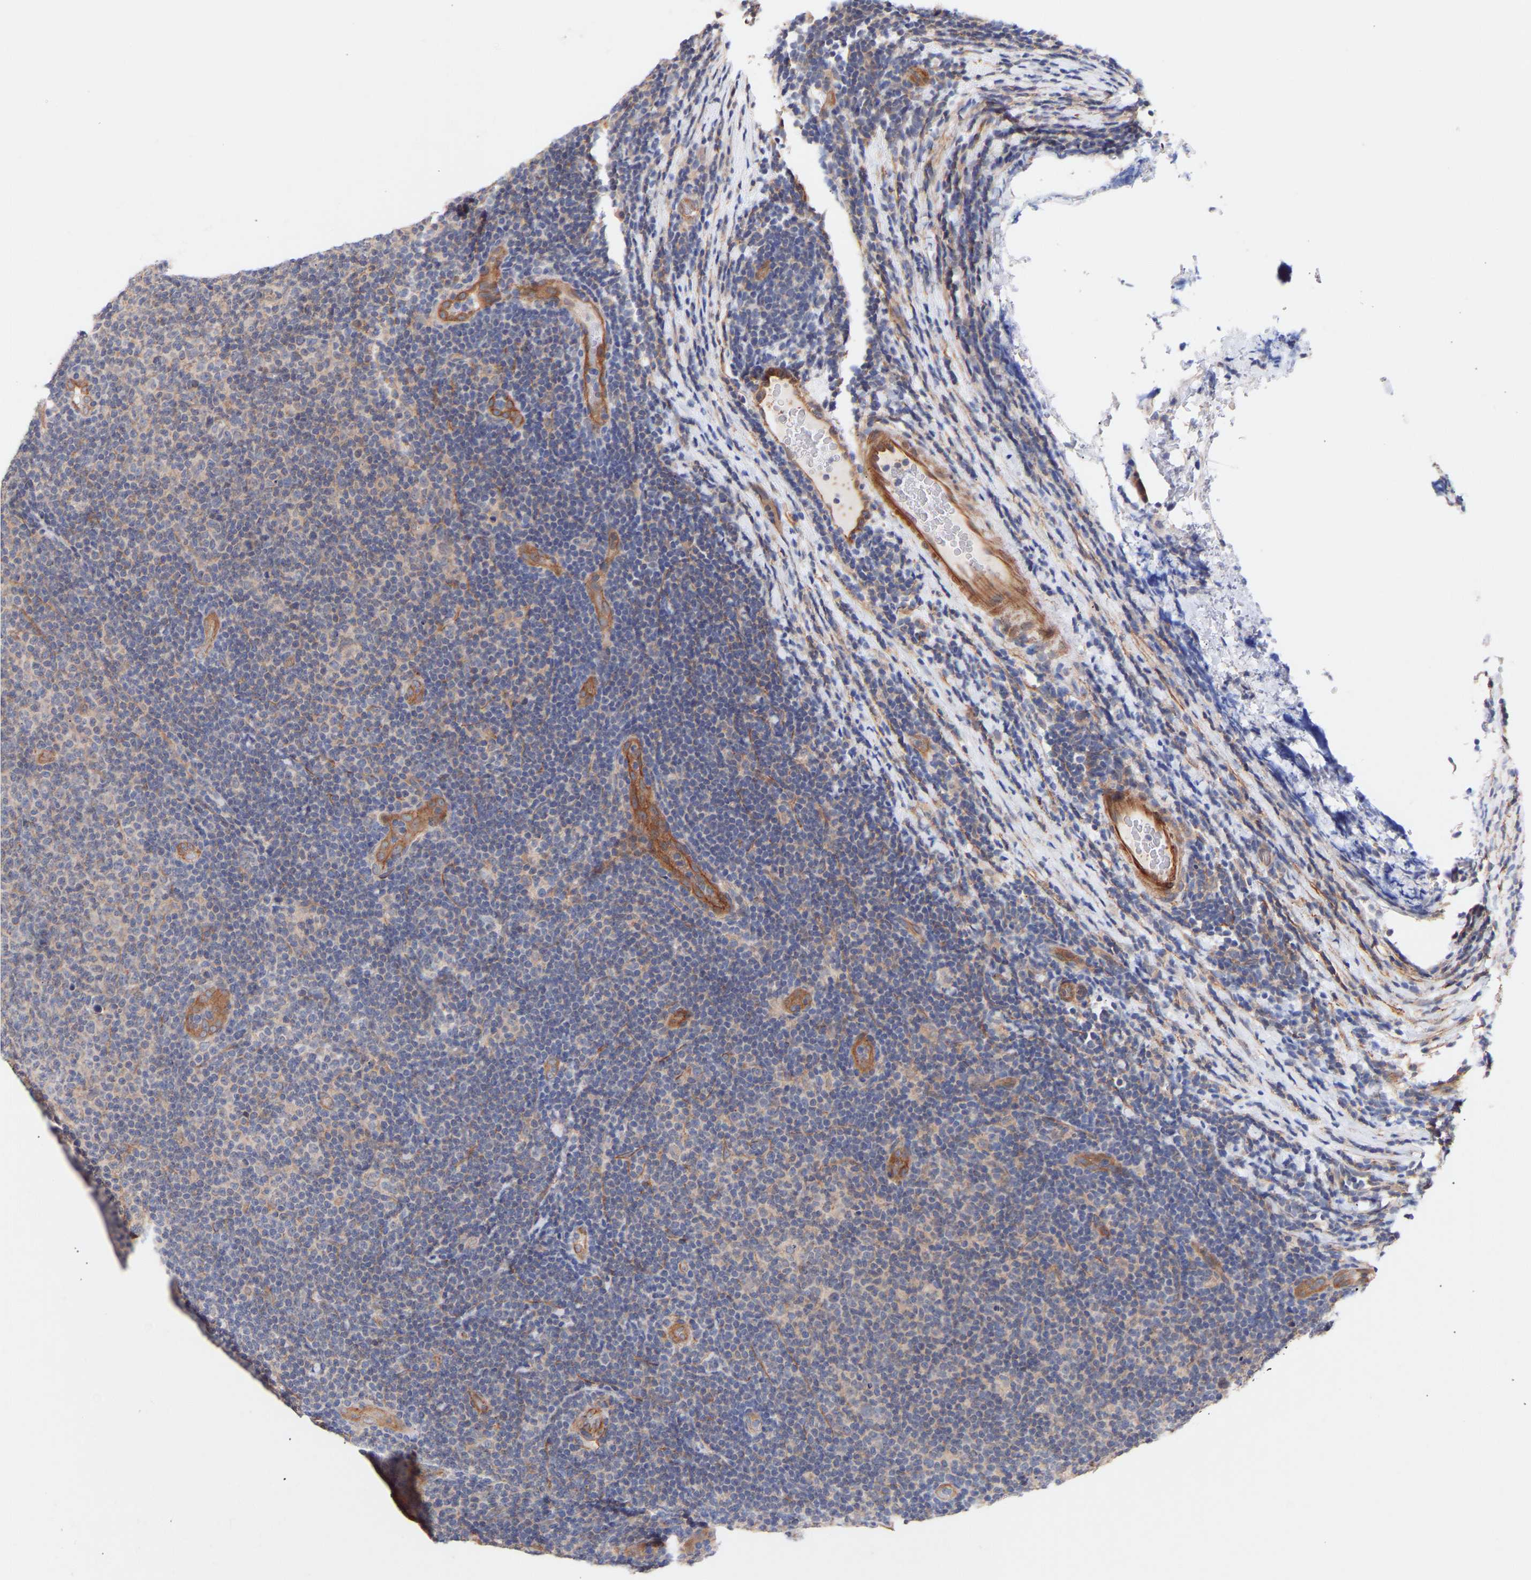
{"staining": {"intensity": "negative", "quantity": "none", "location": "none"}, "tissue": "lymphoma", "cell_type": "Tumor cells", "image_type": "cancer", "snomed": [{"axis": "morphology", "description": "Malignant lymphoma, non-Hodgkin's type, Low grade"}, {"axis": "topography", "description": "Lymph node"}], "caption": "DAB (3,3'-diaminobenzidine) immunohistochemical staining of lymphoma reveals no significant expression in tumor cells.", "gene": "PDLIM5", "patient": {"sex": "male", "age": 83}}